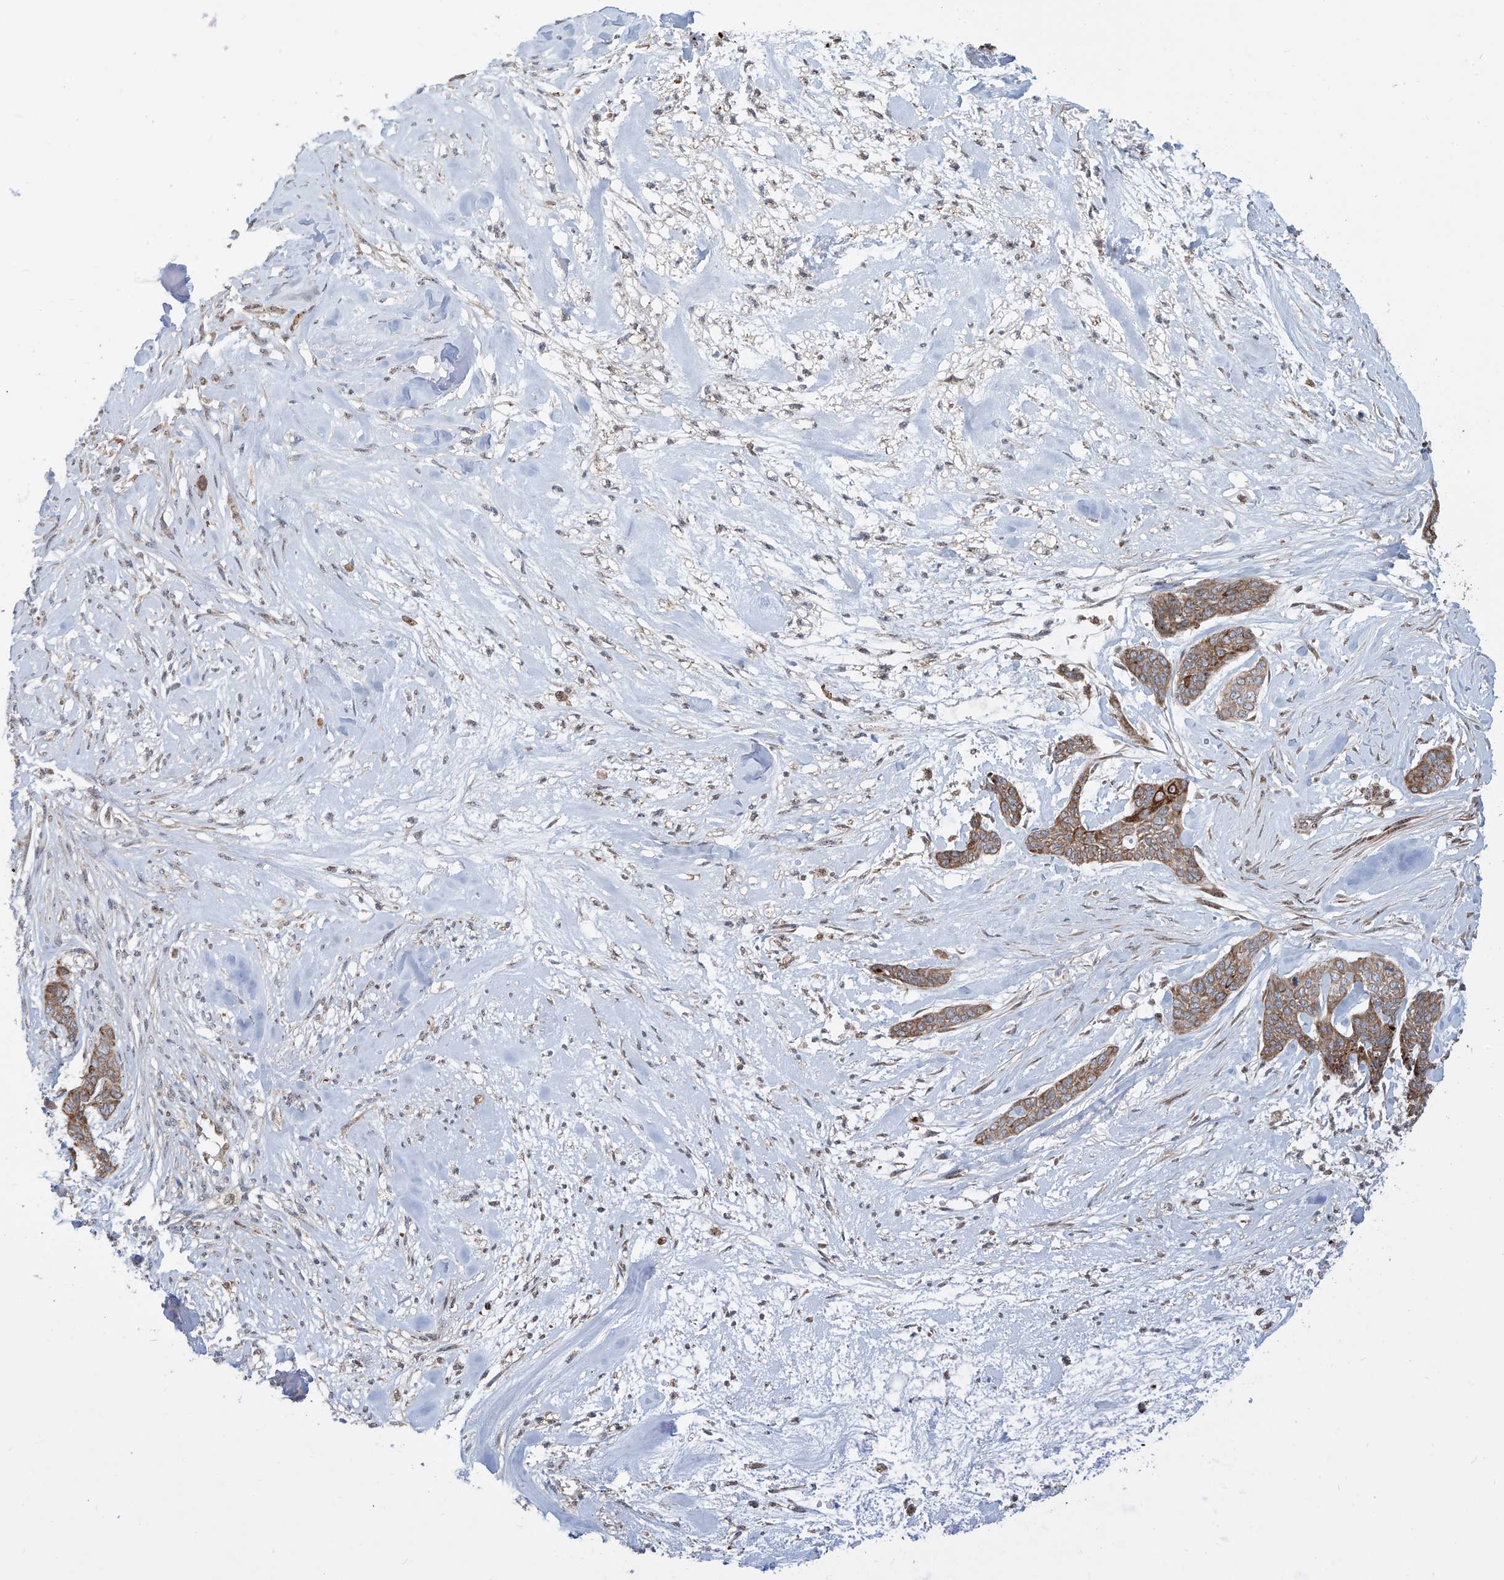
{"staining": {"intensity": "moderate", "quantity": ">75%", "location": "cytoplasmic/membranous"}, "tissue": "skin cancer", "cell_type": "Tumor cells", "image_type": "cancer", "snomed": [{"axis": "morphology", "description": "Basal cell carcinoma"}, {"axis": "topography", "description": "Skin"}], "caption": "This histopathology image displays immunohistochemistry staining of human skin cancer (basal cell carcinoma), with medium moderate cytoplasmic/membranous positivity in approximately >75% of tumor cells.", "gene": "ZBTB8A", "patient": {"sex": "female", "age": 64}}